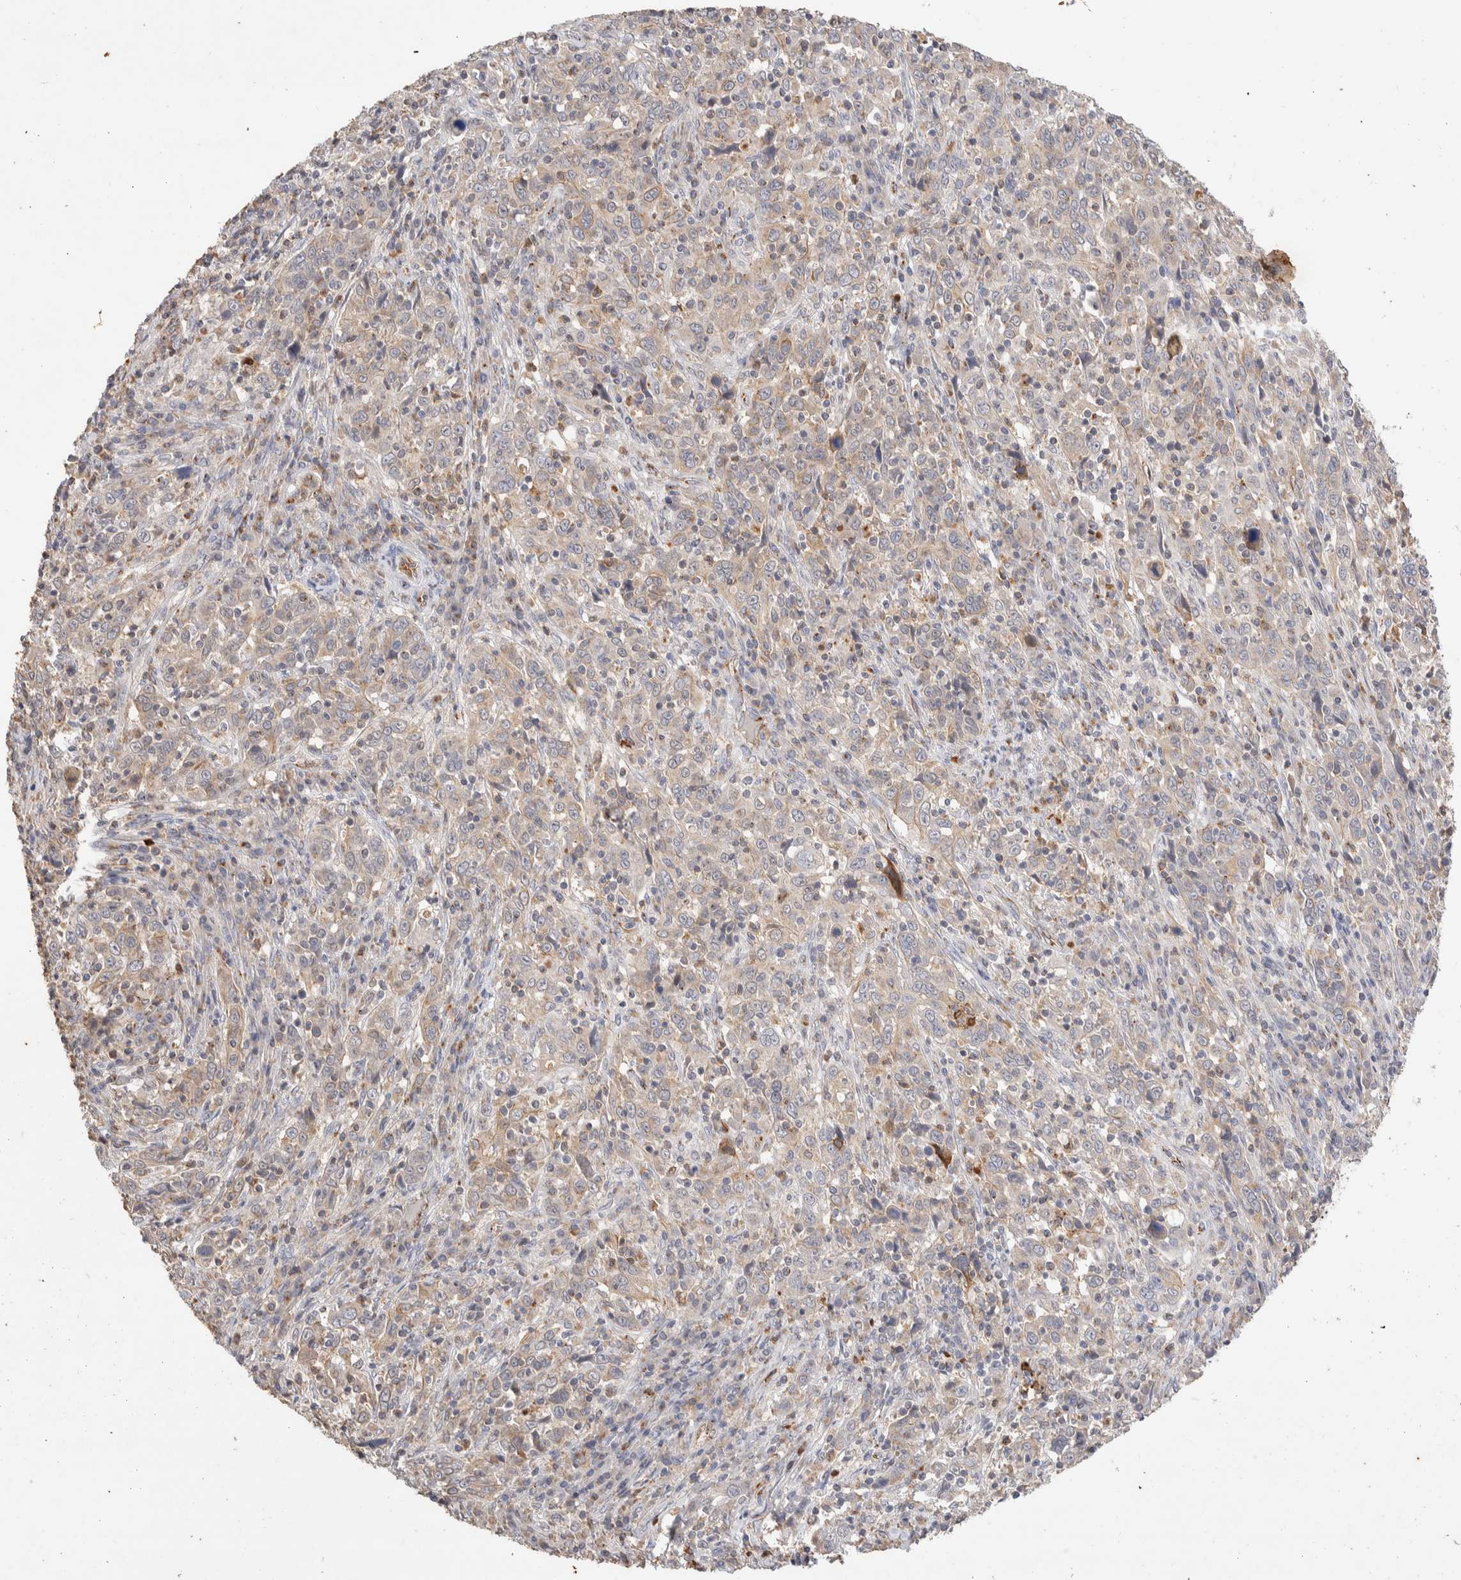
{"staining": {"intensity": "weak", "quantity": "<25%", "location": "cytoplasmic/membranous"}, "tissue": "cervical cancer", "cell_type": "Tumor cells", "image_type": "cancer", "snomed": [{"axis": "morphology", "description": "Squamous cell carcinoma, NOS"}, {"axis": "topography", "description": "Cervix"}], "caption": "DAB immunohistochemical staining of squamous cell carcinoma (cervical) reveals no significant expression in tumor cells.", "gene": "NSMAF", "patient": {"sex": "female", "age": 46}}